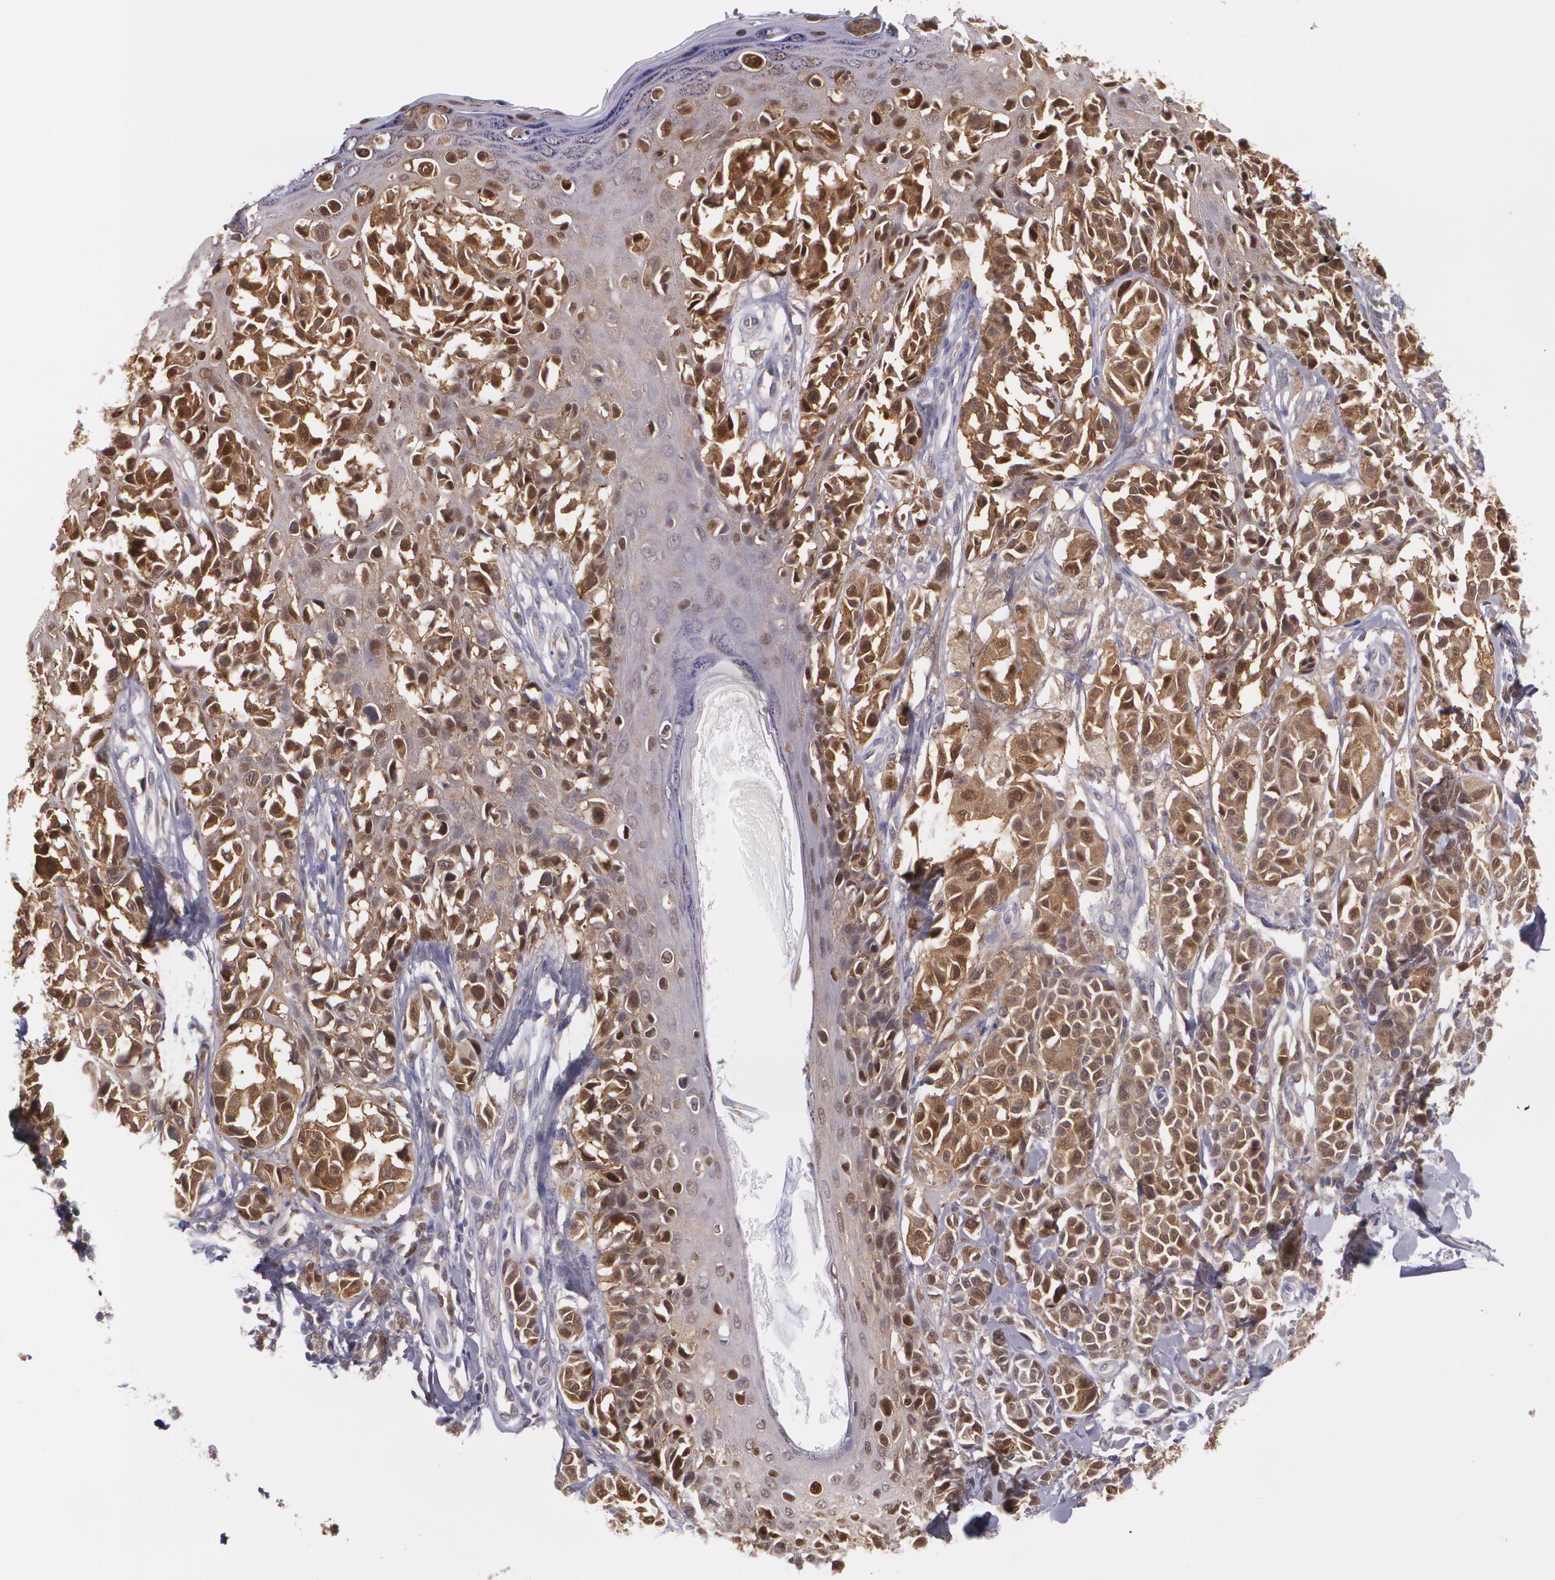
{"staining": {"intensity": "strong", "quantity": ">75%", "location": "cytoplasmic/membranous"}, "tissue": "melanoma", "cell_type": "Tumor cells", "image_type": "cancer", "snomed": [{"axis": "morphology", "description": "Malignant melanoma, NOS"}, {"axis": "topography", "description": "Skin"}], "caption": "Immunohistochemistry (DAB (3,3'-diaminobenzidine)) staining of human melanoma reveals strong cytoplasmic/membranous protein expression in about >75% of tumor cells.", "gene": "HSPH1", "patient": {"sex": "female", "age": 38}}